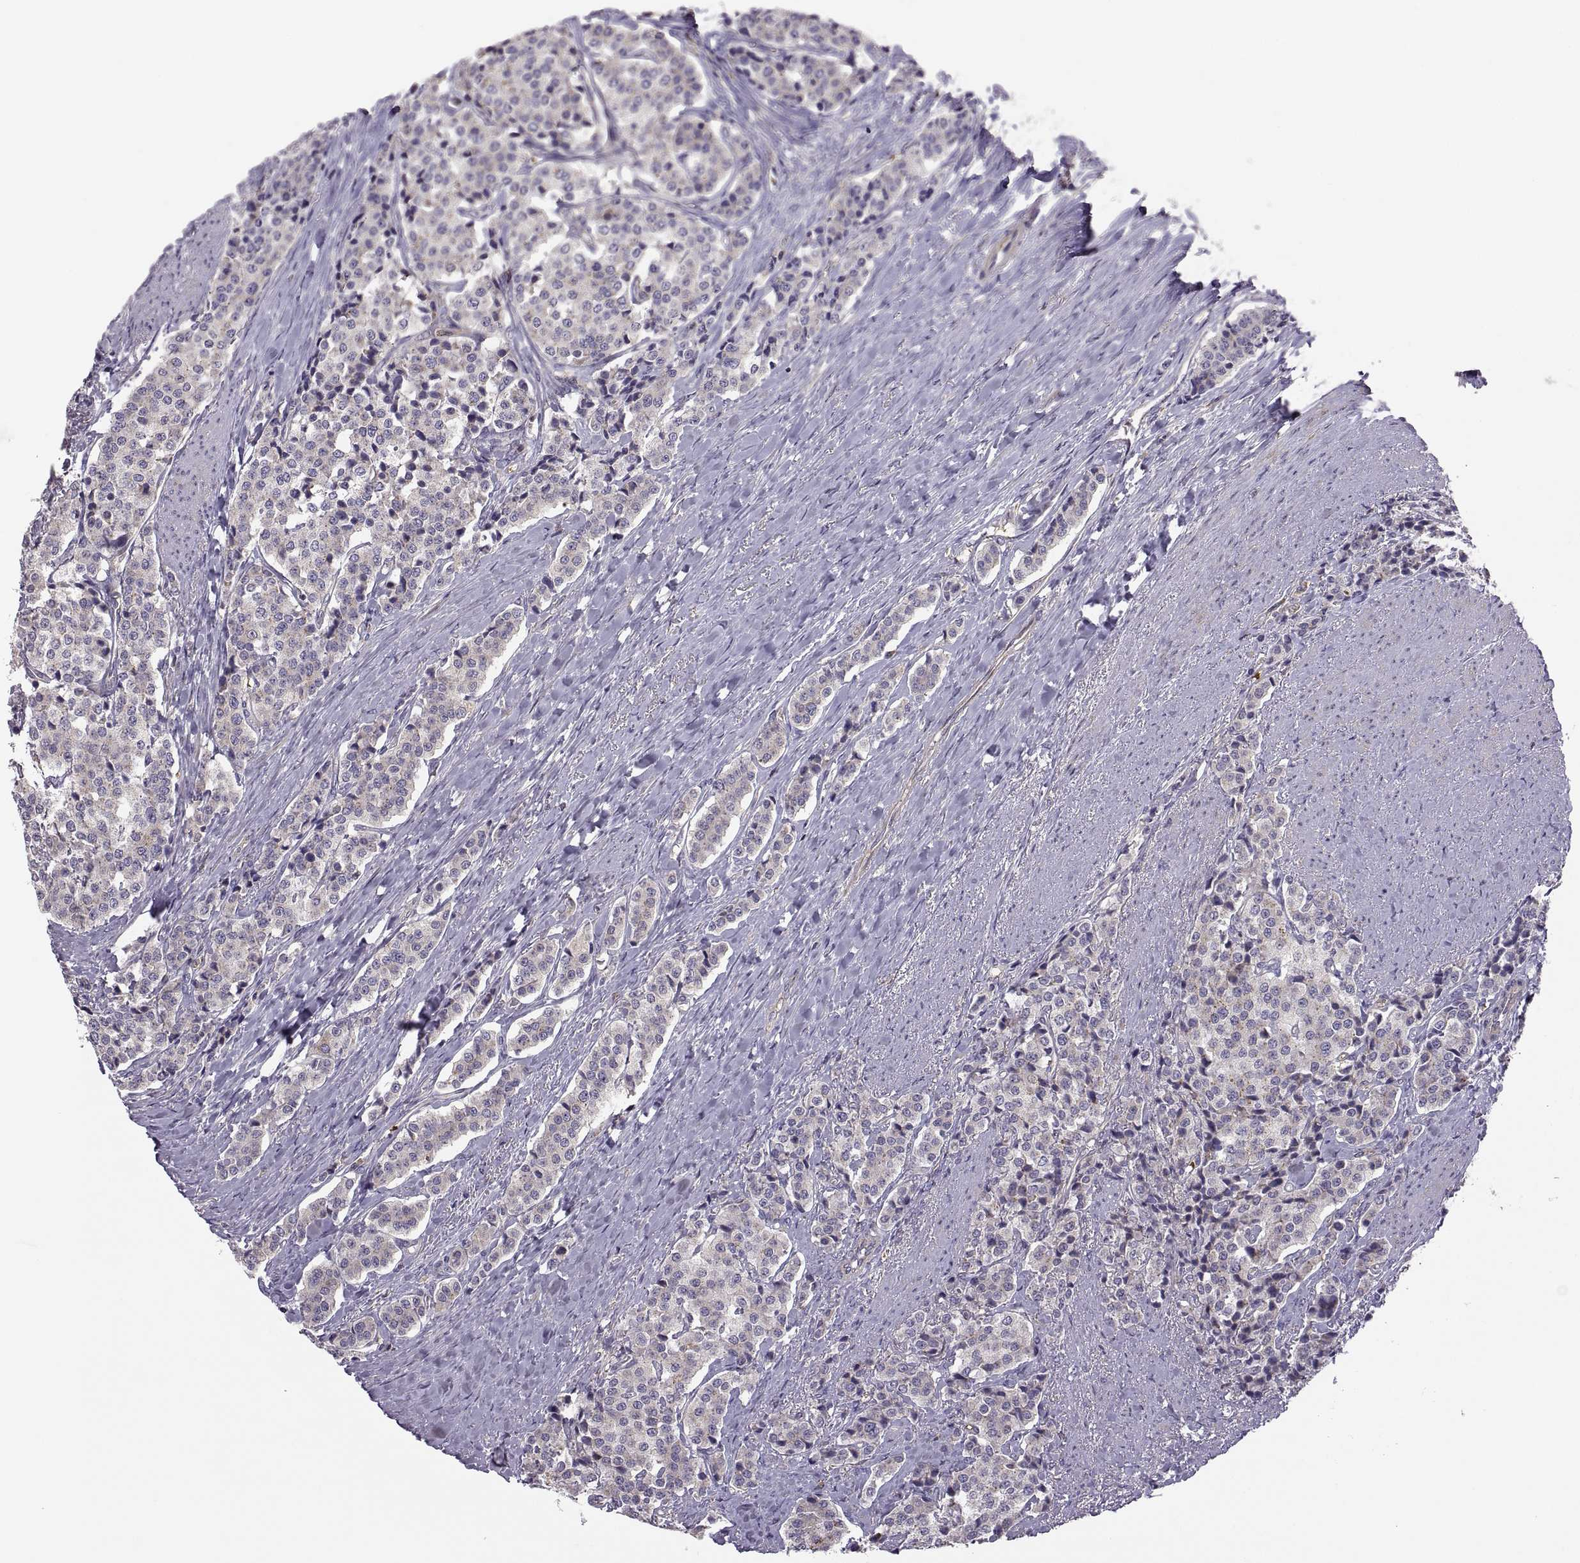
{"staining": {"intensity": "weak", "quantity": "<25%", "location": "cytoplasmic/membranous"}, "tissue": "carcinoid", "cell_type": "Tumor cells", "image_type": "cancer", "snomed": [{"axis": "morphology", "description": "Carcinoid, malignant, NOS"}, {"axis": "topography", "description": "Small intestine"}], "caption": "A micrograph of carcinoid (malignant) stained for a protein shows no brown staining in tumor cells.", "gene": "SPATA32", "patient": {"sex": "female", "age": 58}}